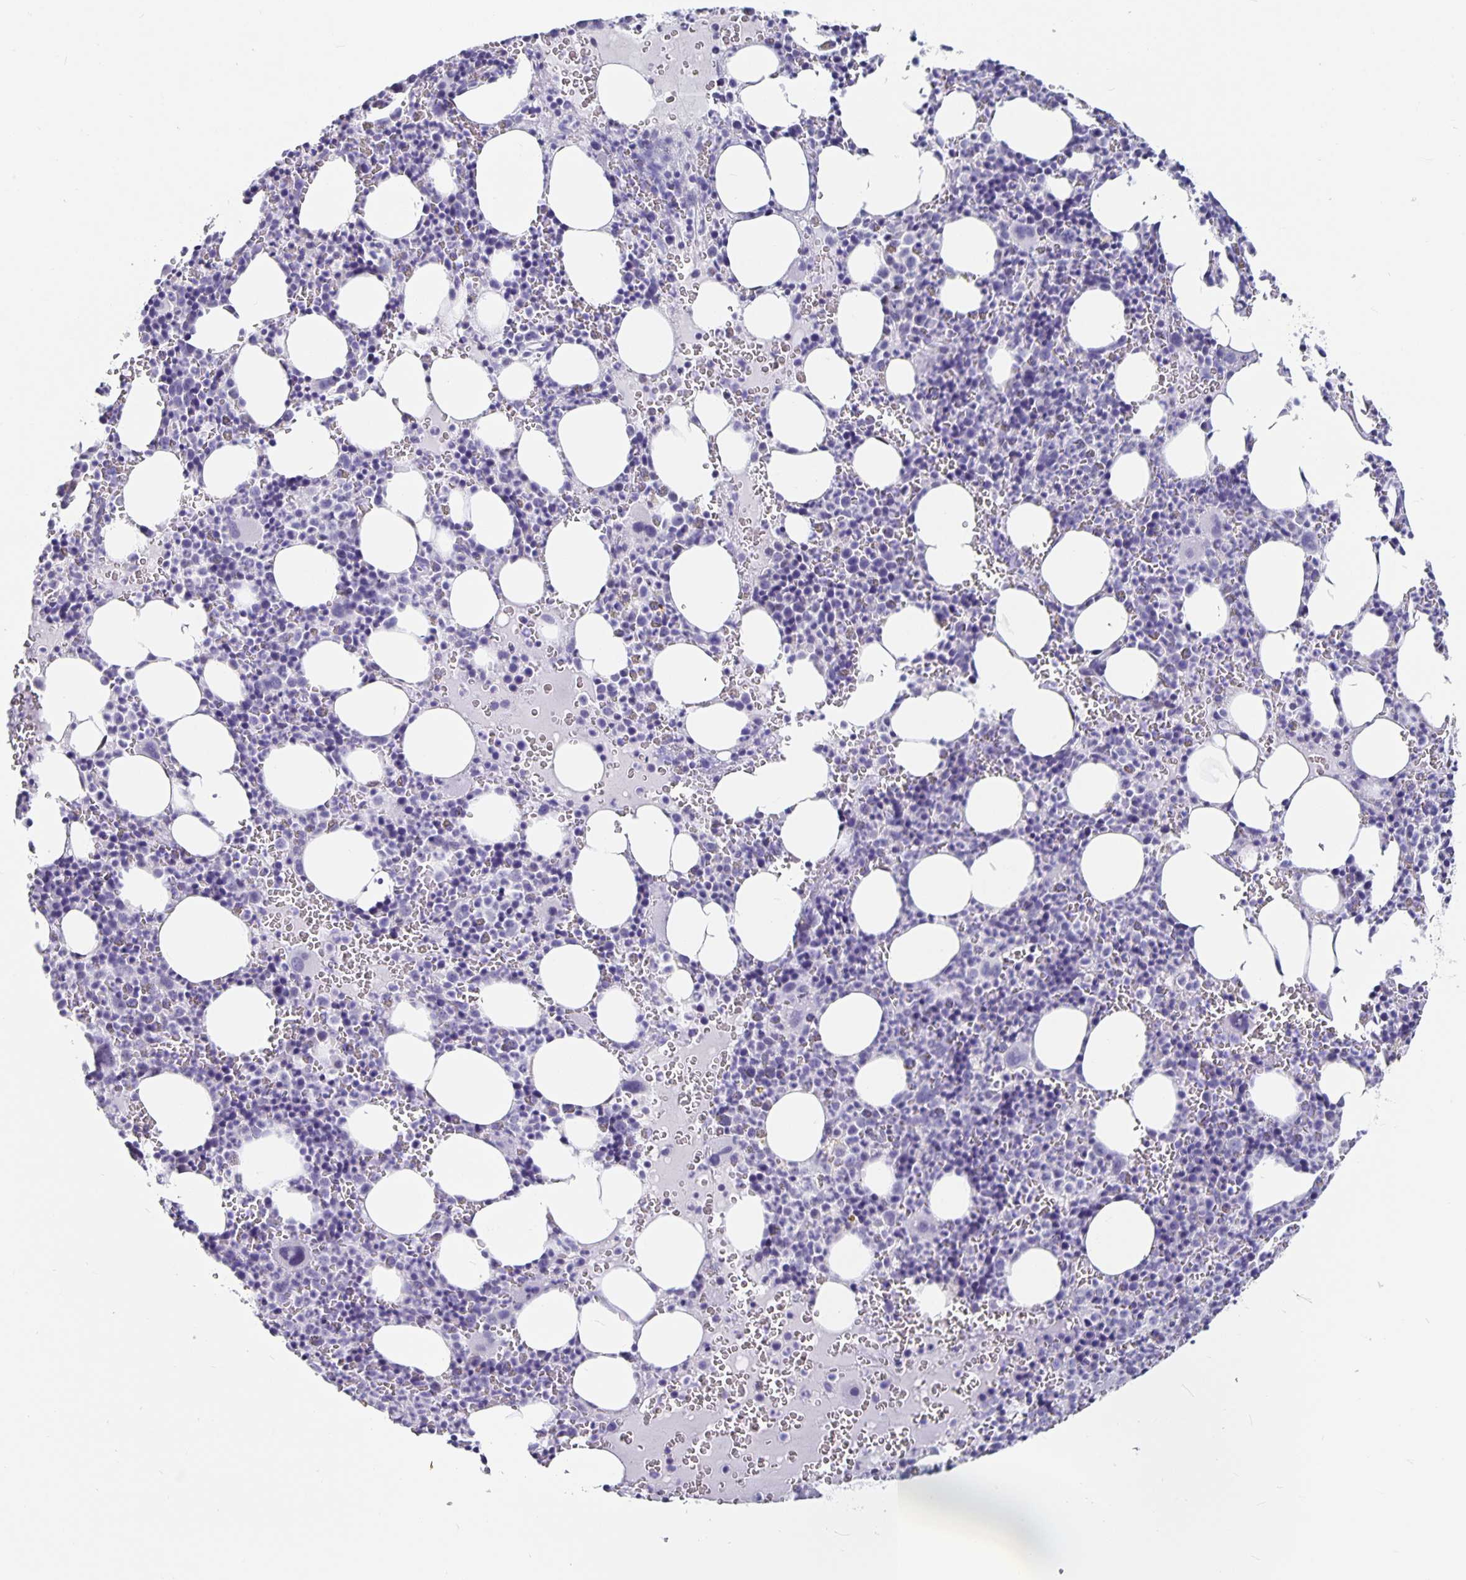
{"staining": {"intensity": "negative", "quantity": "none", "location": "none"}, "tissue": "bone marrow", "cell_type": "Hematopoietic cells", "image_type": "normal", "snomed": [{"axis": "morphology", "description": "Normal tissue, NOS"}, {"axis": "topography", "description": "Bone marrow"}], "caption": "Histopathology image shows no protein positivity in hematopoietic cells of normal bone marrow. (IHC, brightfield microscopy, high magnification).", "gene": "OLIG2", "patient": {"sex": "male", "age": 63}}